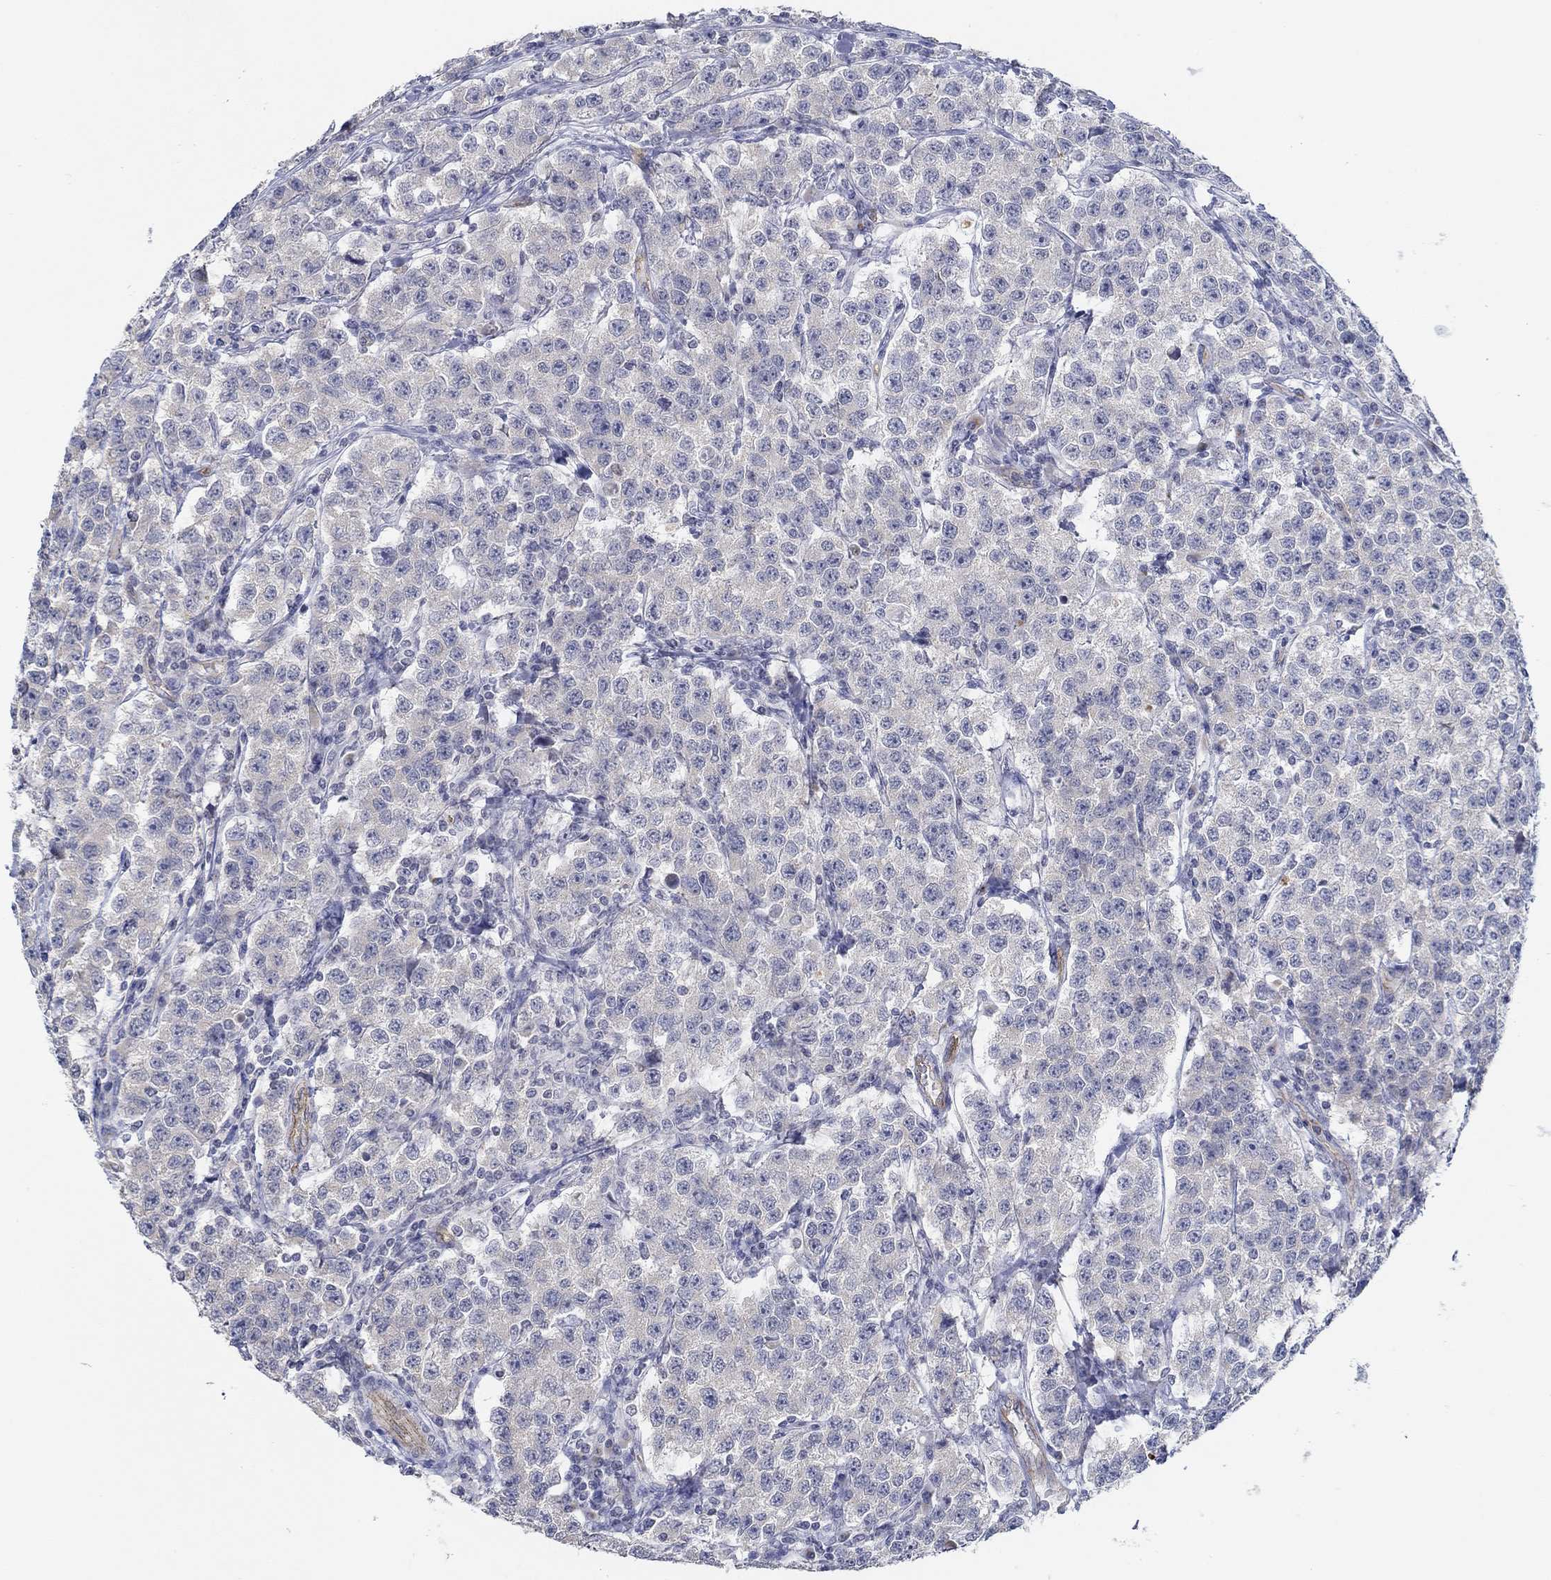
{"staining": {"intensity": "negative", "quantity": "none", "location": "none"}, "tissue": "testis cancer", "cell_type": "Tumor cells", "image_type": "cancer", "snomed": [{"axis": "morphology", "description": "Seminoma, NOS"}, {"axis": "topography", "description": "Testis"}], "caption": "An IHC histopathology image of testis cancer (seminoma) is shown. There is no staining in tumor cells of testis cancer (seminoma).", "gene": "GJA5", "patient": {"sex": "male", "age": 59}}